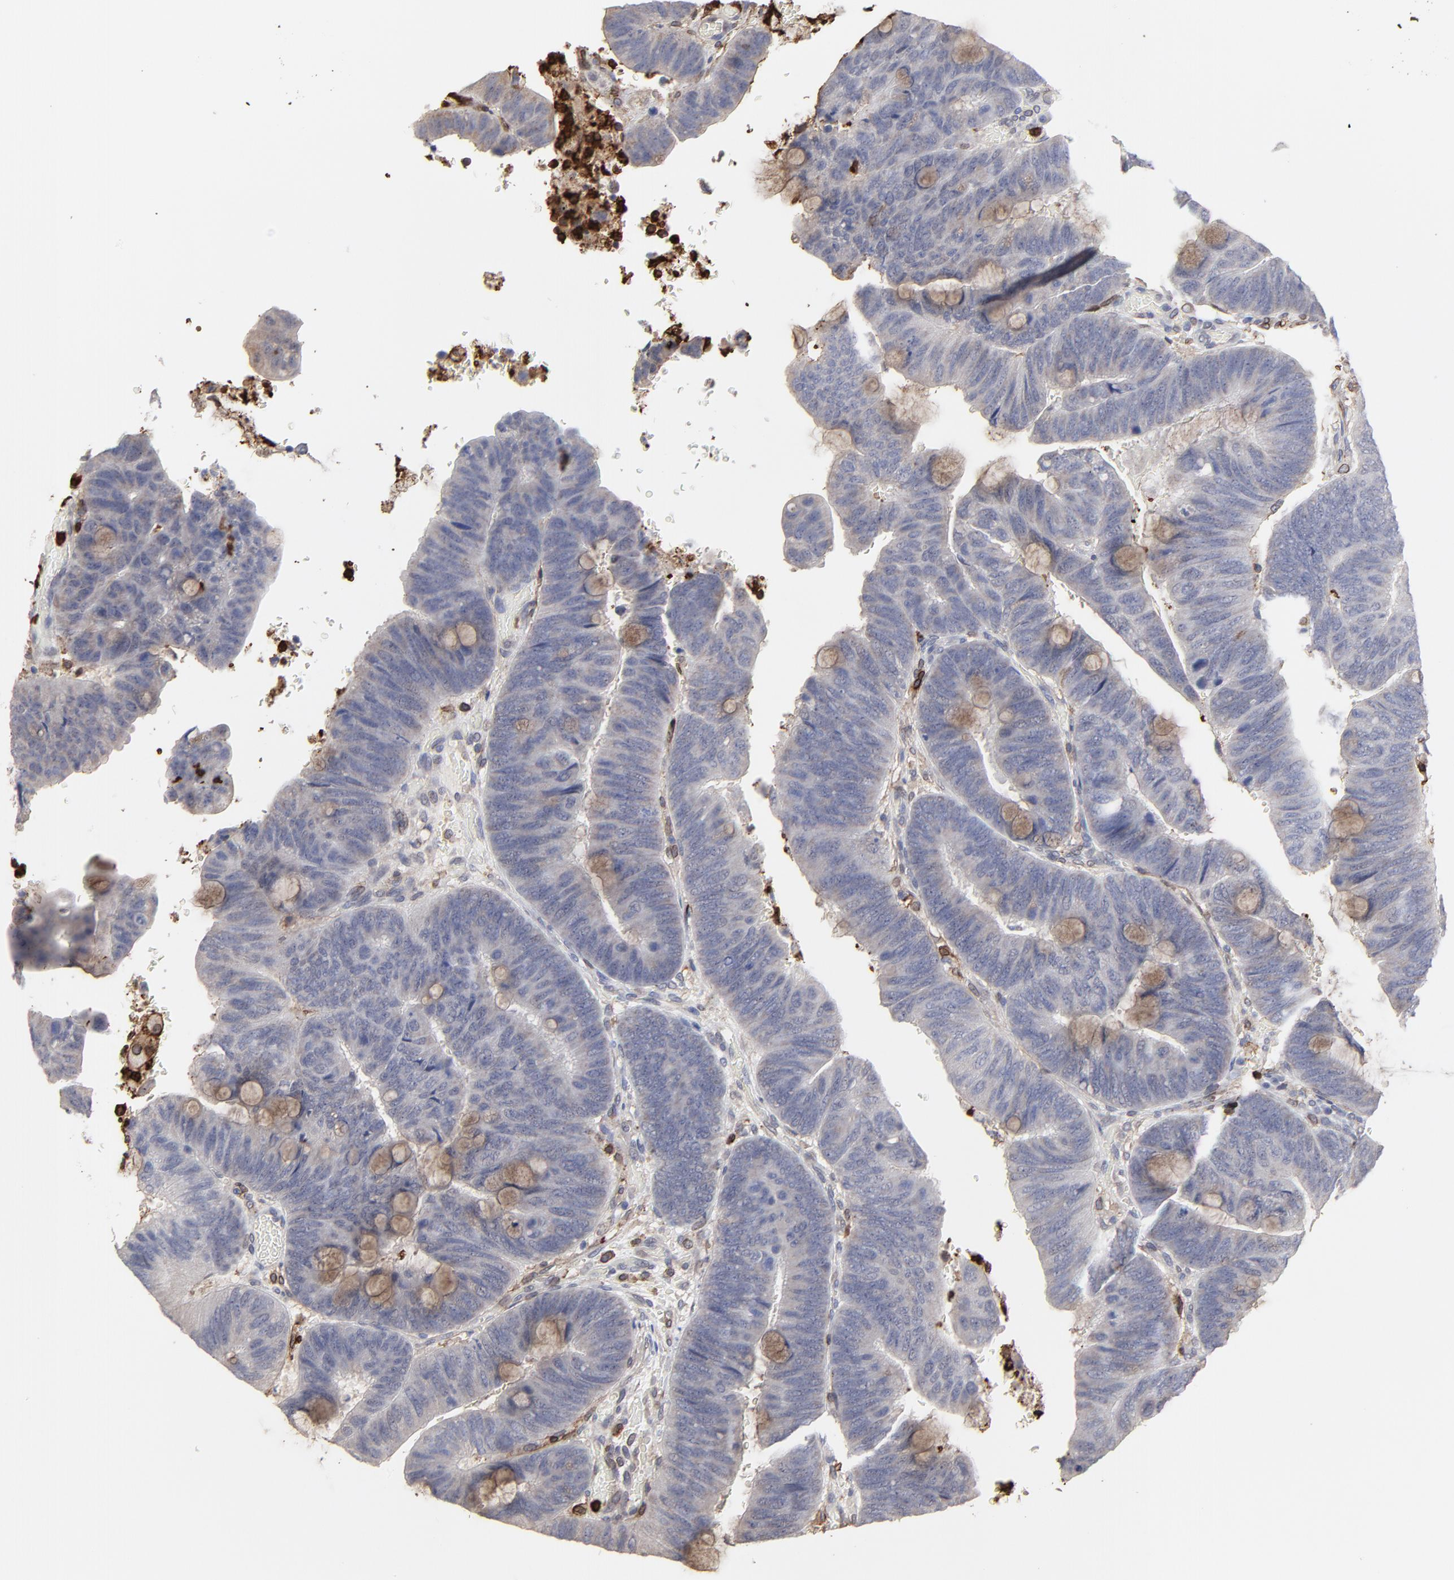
{"staining": {"intensity": "weak", "quantity": "25%-75%", "location": "cytoplasmic/membranous"}, "tissue": "colorectal cancer", "cell_type": "Tumor cells", "image_type": "cancer", "snomed": [{"axis": "morphology", "description": "Normal tissue, NOS"}, {"axis": "morphology", "description": "Adenocarcinoma, NOS"}, {"axis": "topography", "description": "Rectum"}], "caption": "This is a histology image of immunohistochemistry staining of colorectal cancer, which shows weak staining in the cytoplasmic/membranous of tumor cells.", "gene": "SLC6A14", "patient": {"sex": "male", "age": 92}}